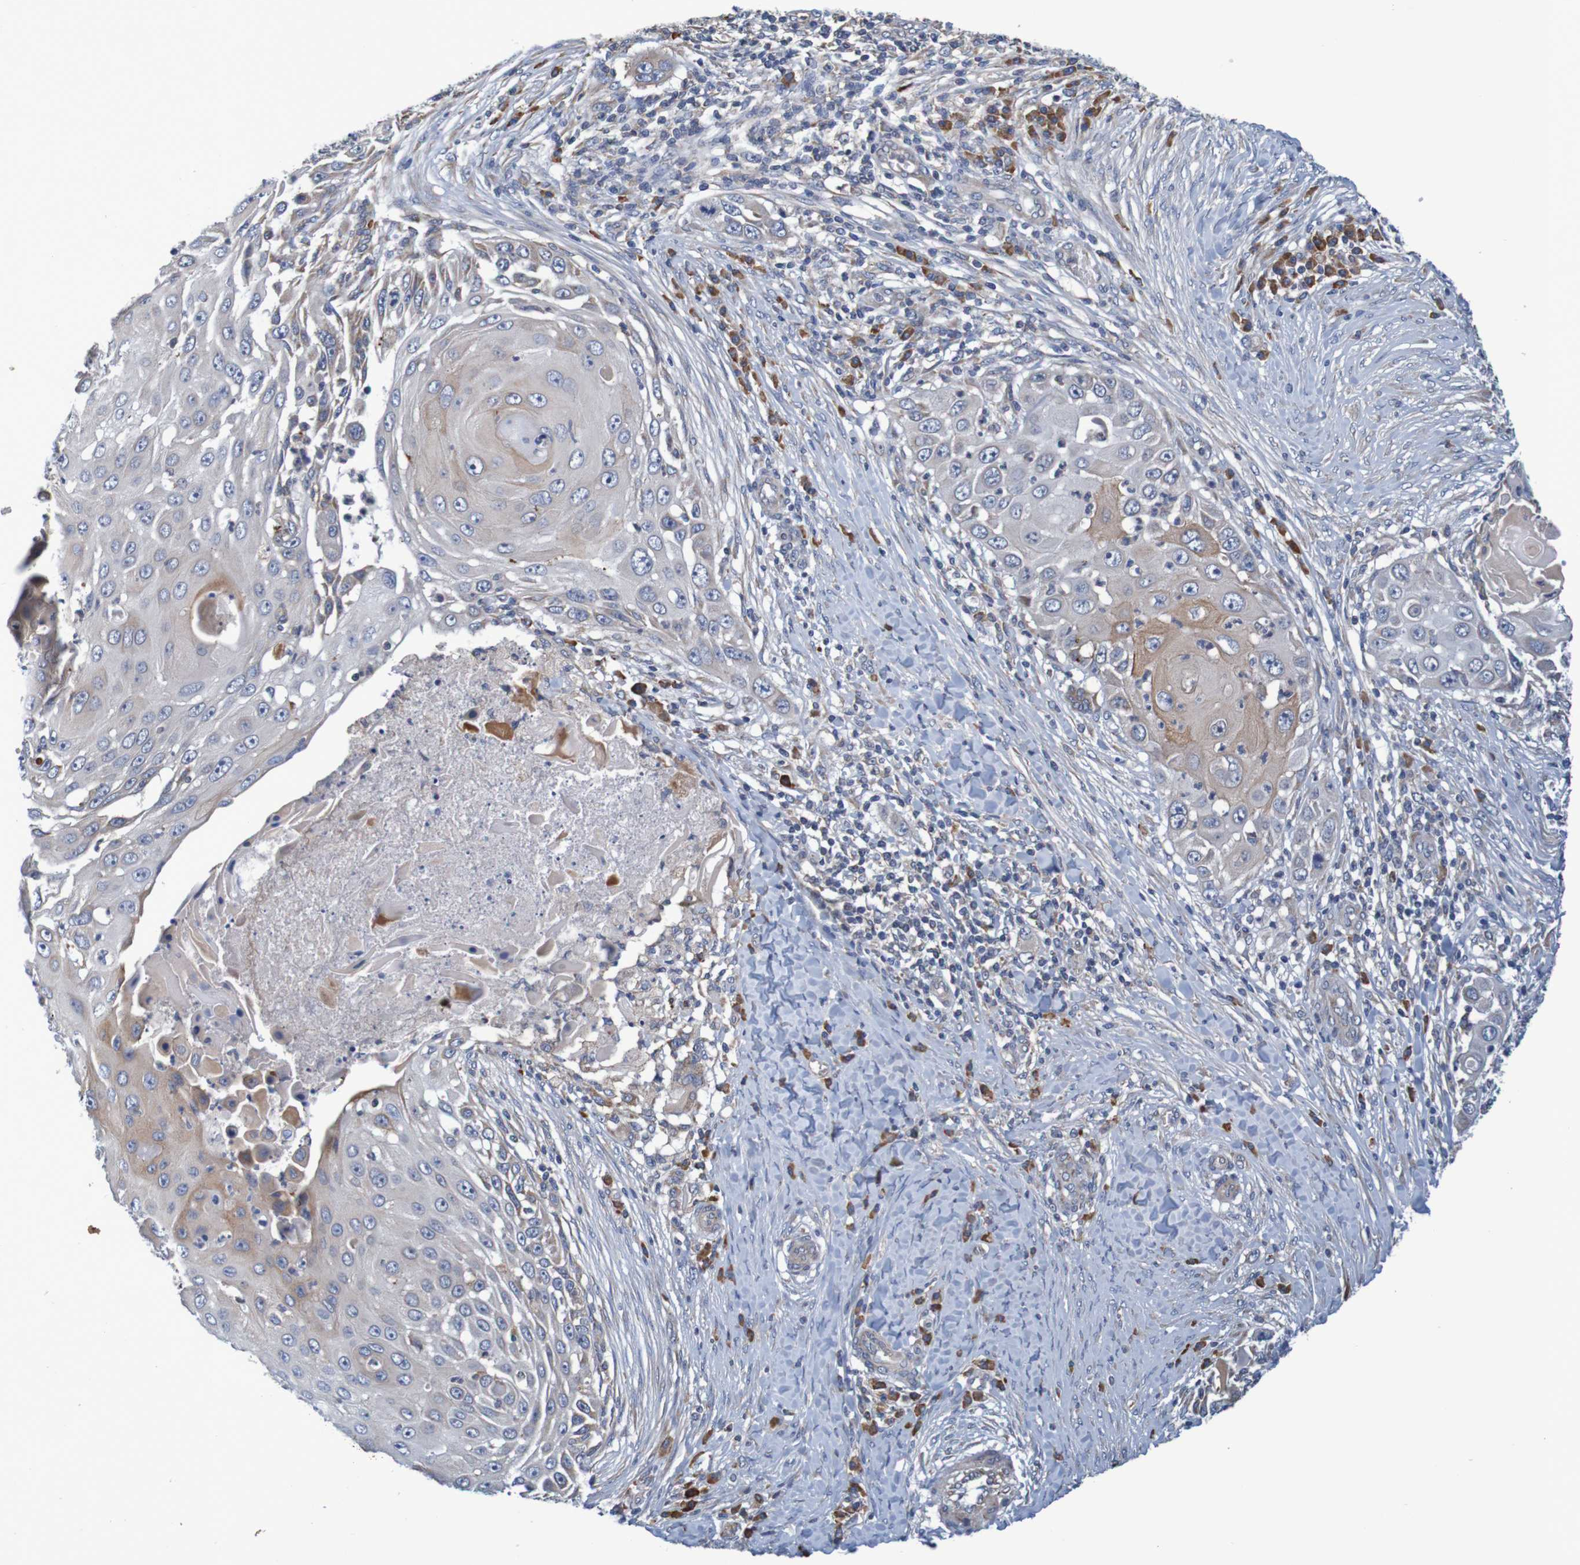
{"staining": {"intensity": "moderate", "quantity": "25%-75%", "location": "cytoplasmic/membranous"}, "tissue": "skin cancer", "cell_type": "Tumor cells", "image_type": "cancer", "snomed": [{"axis": "morphology", "description": "Squamous cell carcinoma, NOS"}, {"axis": "topography", "description": "Skin"}], "caption": "Immunohistochemical staining of human skin cancer displays medium levels of moderate cytoplasmic/membranous staining in about 25%-75% of tumor cells. (Brightfield microscopy of DAB IHC at high magnification).", "gene": "CLDN18", "patient": {"sex": "female", "age": 44}}